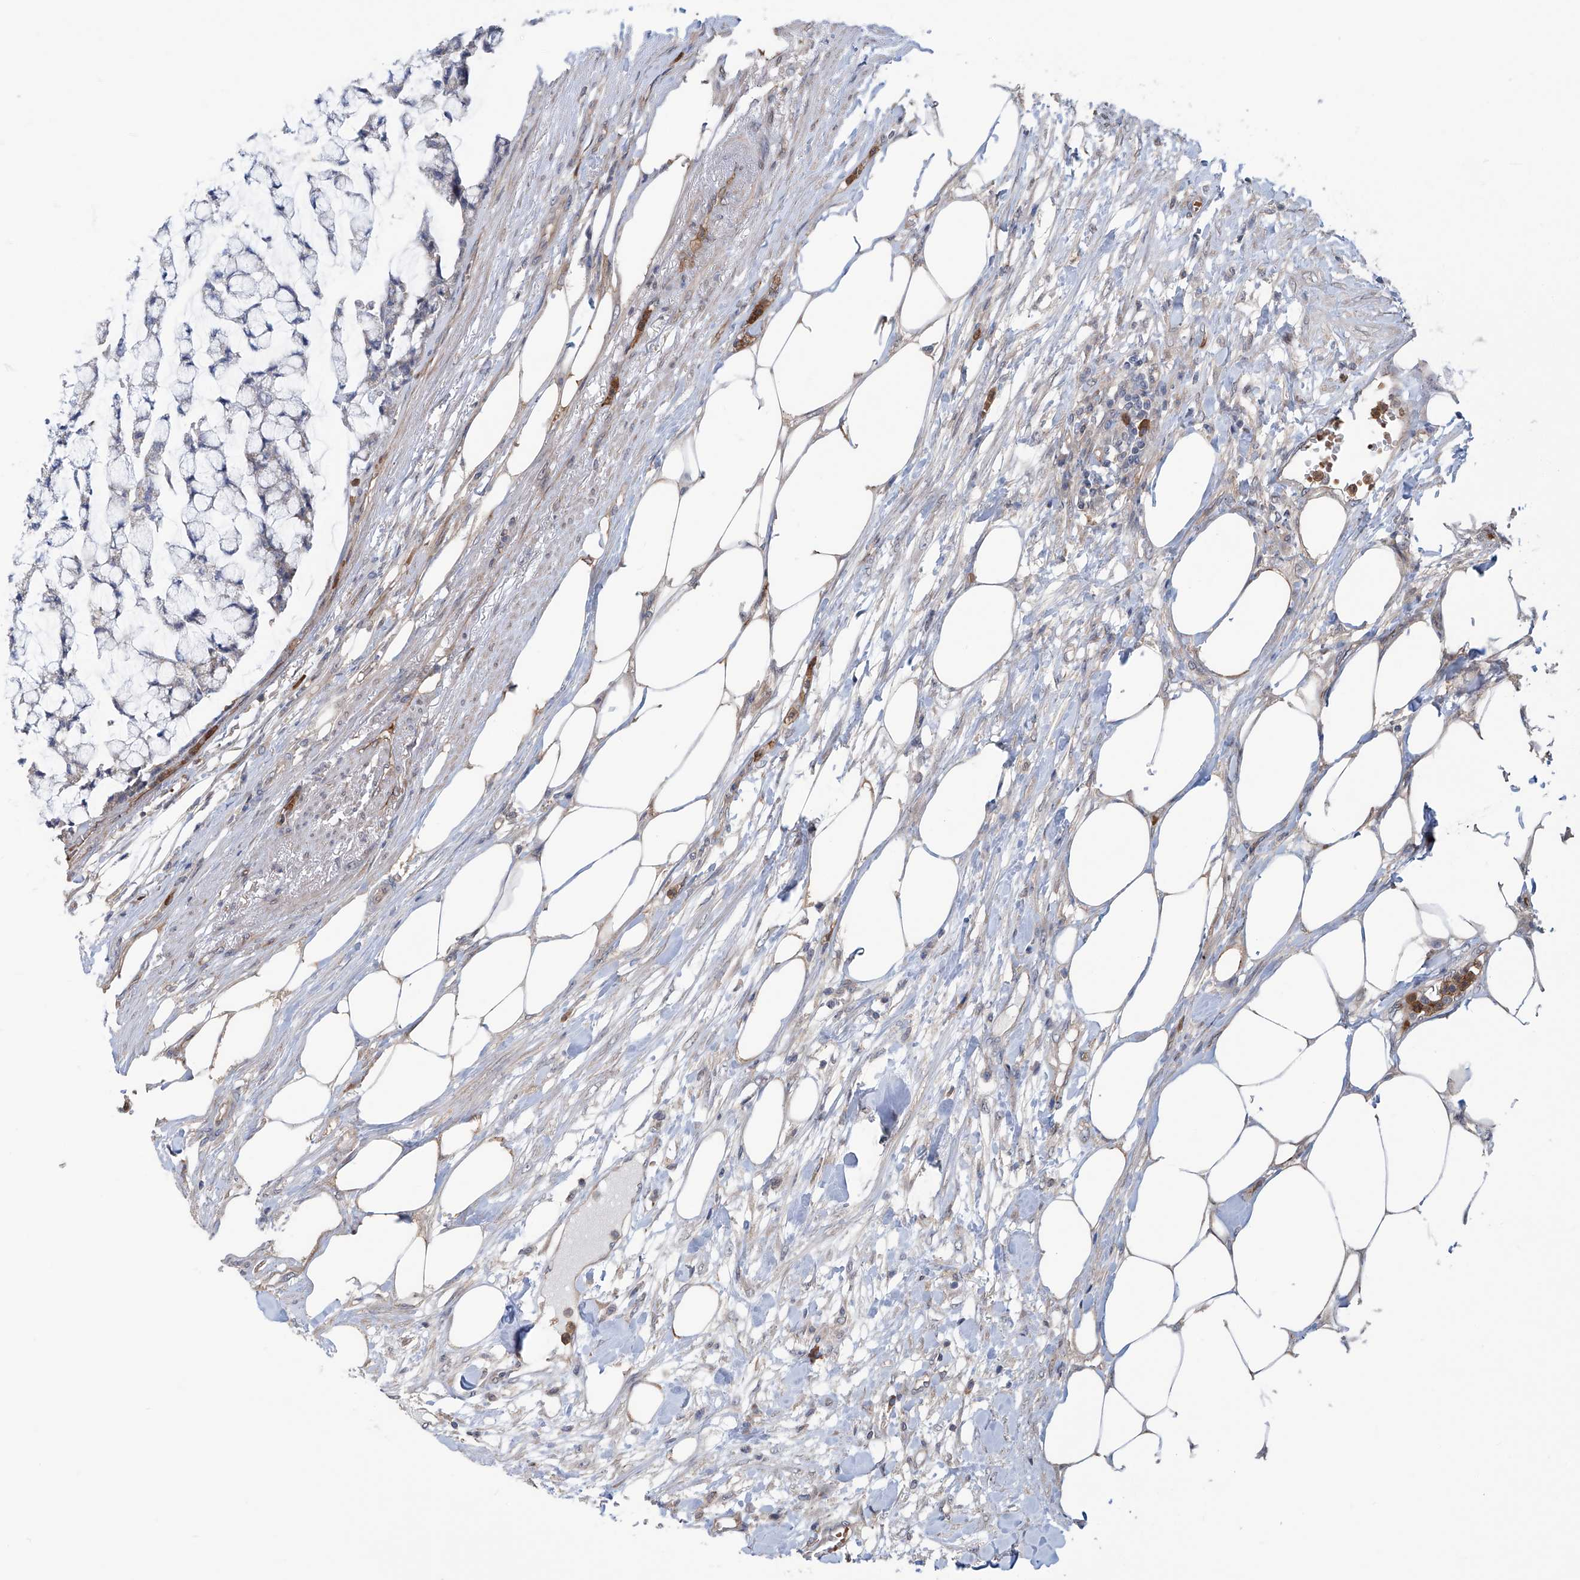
{"staining": {"intensity": "negative", "quantity": "none", "location": "none"}, "tissue": "colorectal cancer", "cell_type": "Tumor cells", "image_type": "cancer", "snomed": [{"axis": "morphology", "description": "Adenocarcinoma, NOS"}, {"axis": "topography", "description": "Colon"}], "caption": "This histopathology image is of colorectal cancer (adenocarcinoma) stained with IHC to label a protein in brown with the nuclei are counter-stained blue. There is no staining in tumor cells.", "gene": "EIF2D", "patient": {"sex": "female", "age": 84}}